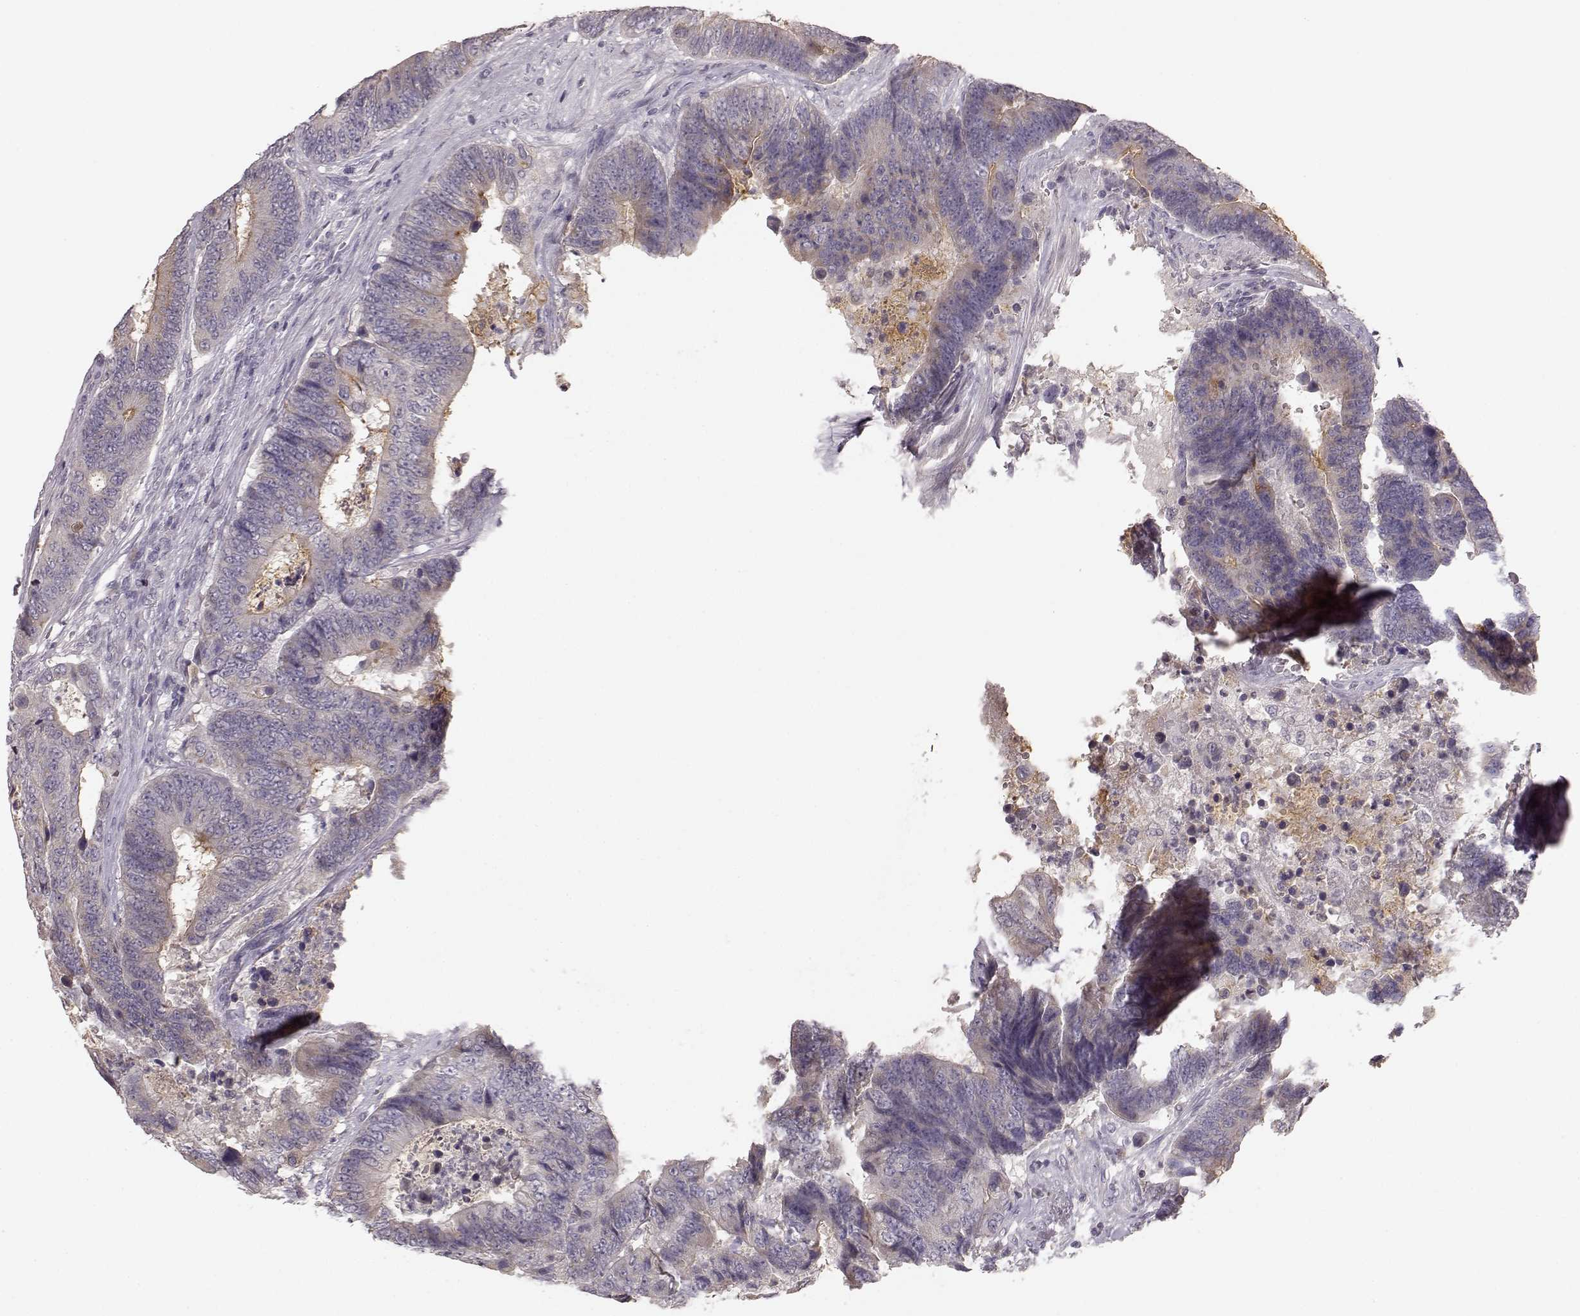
{"staining": {"intensity": "negative", "quantity": "none", "location": "none"}, "tissue": "colorectal cancer", "cell_type": "Tumor cells", "image_type": "cancer", "snomed": [{"axis": "morphology", "description": "Adenocarcinoma, NOS"}, {"axis": "topography", "description": "Colon"}], "caption": "Tumor cells are negative for brown protein staining in colorectal cancer.", "gene": "GHR", "patient": {"sex": "female", "age": 48}}